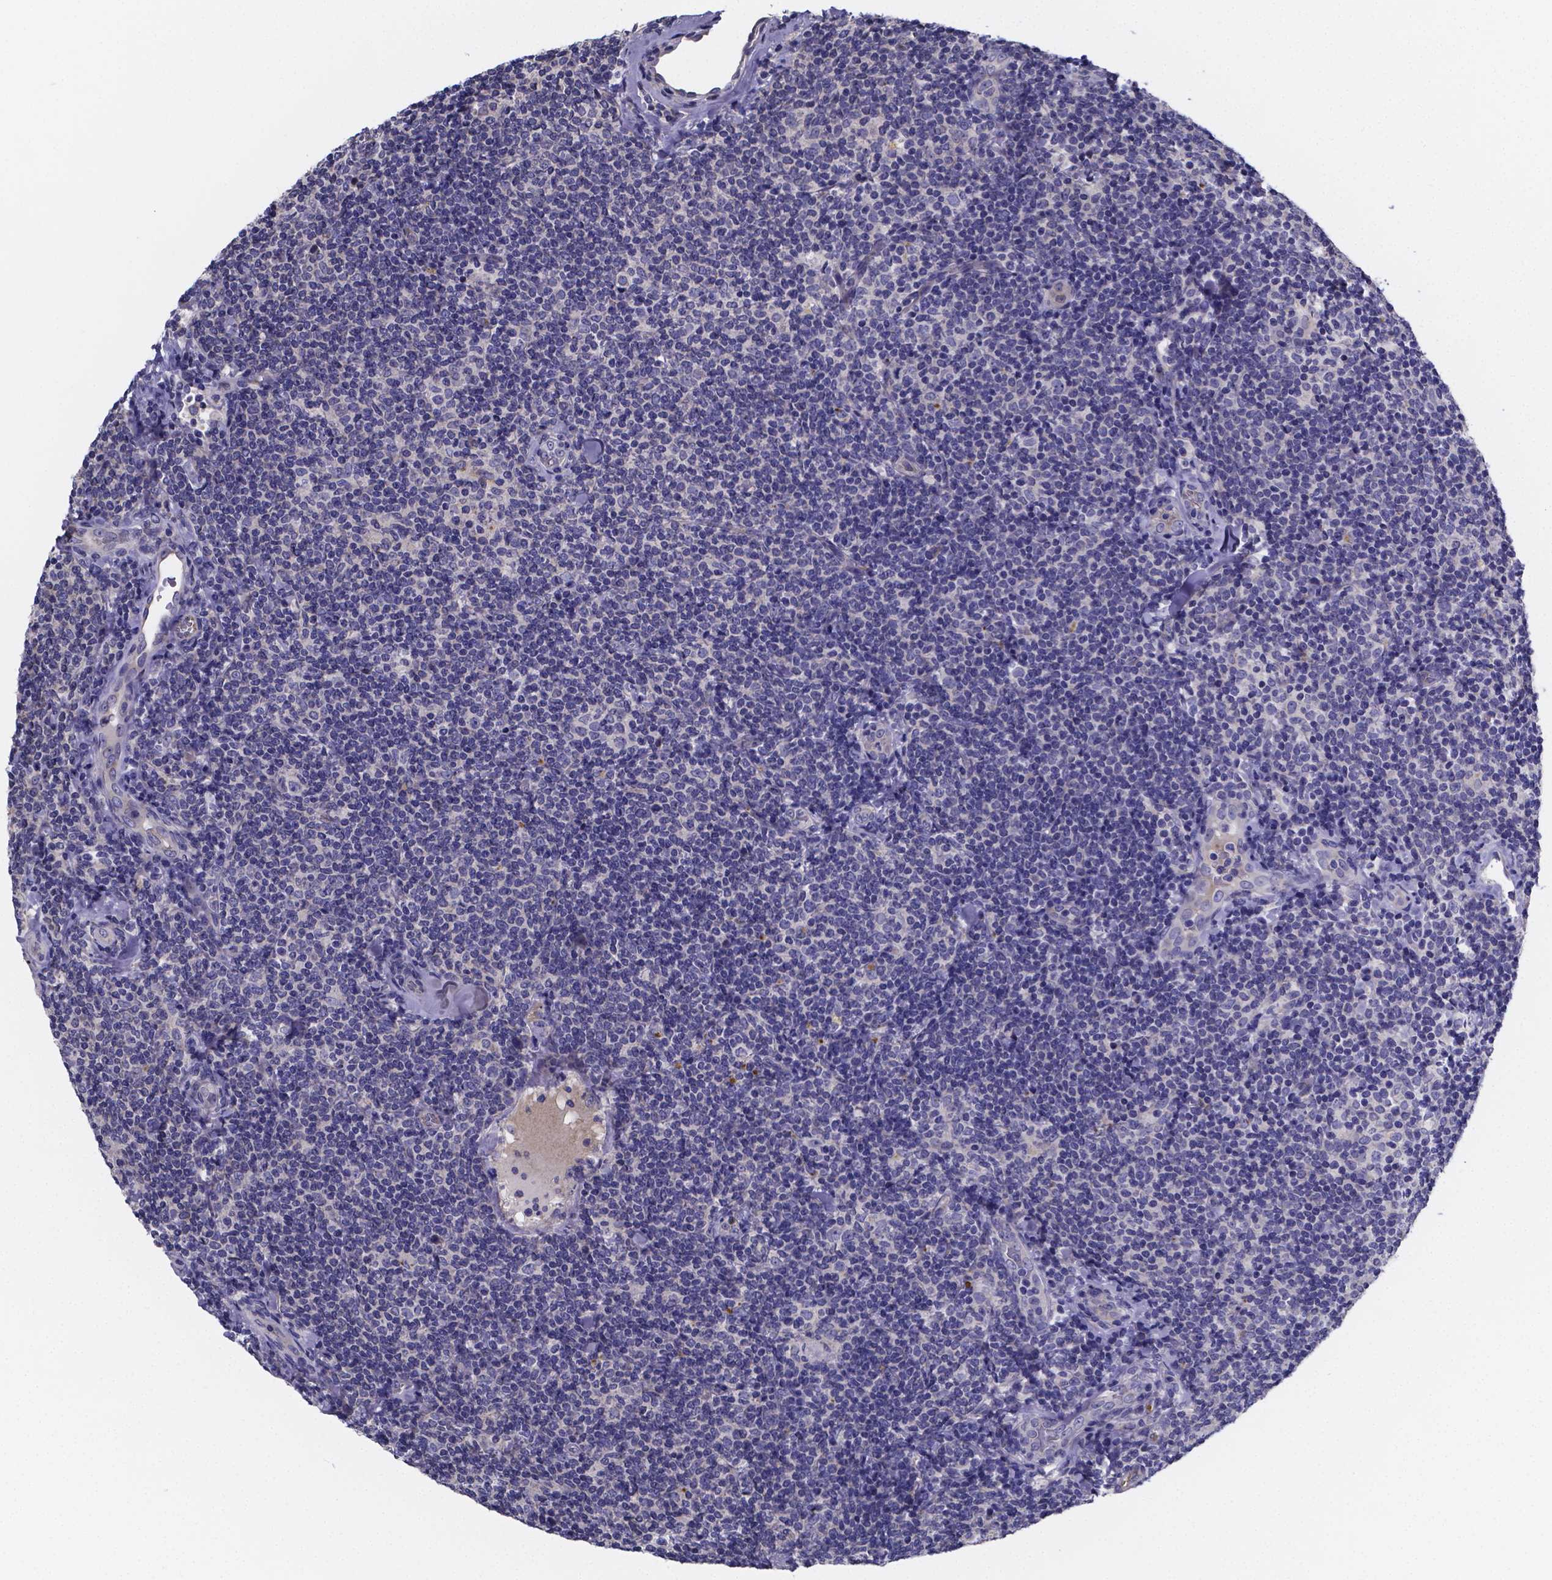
{"staining": {"intensity": "negative", "quantity": "none", "location": "none"}, "tissue": "lymphoma", "cell_type": "Tumor cells", "image_type": "cancer", "snomed": [{"axis": "morphology", "description": "Malignant lymphoma, non-Hodgkin's type, Low grade"}, {"axis": "topography", "description": "Lymph node"}], "caption": "Human low-grade malignant lymphoma, non-Hodgkin's type stained for a protein using IHC reveals no staining in tumor cells.", "gene": "SFRP4", "patient": {"sex": "female", "age": 56}}